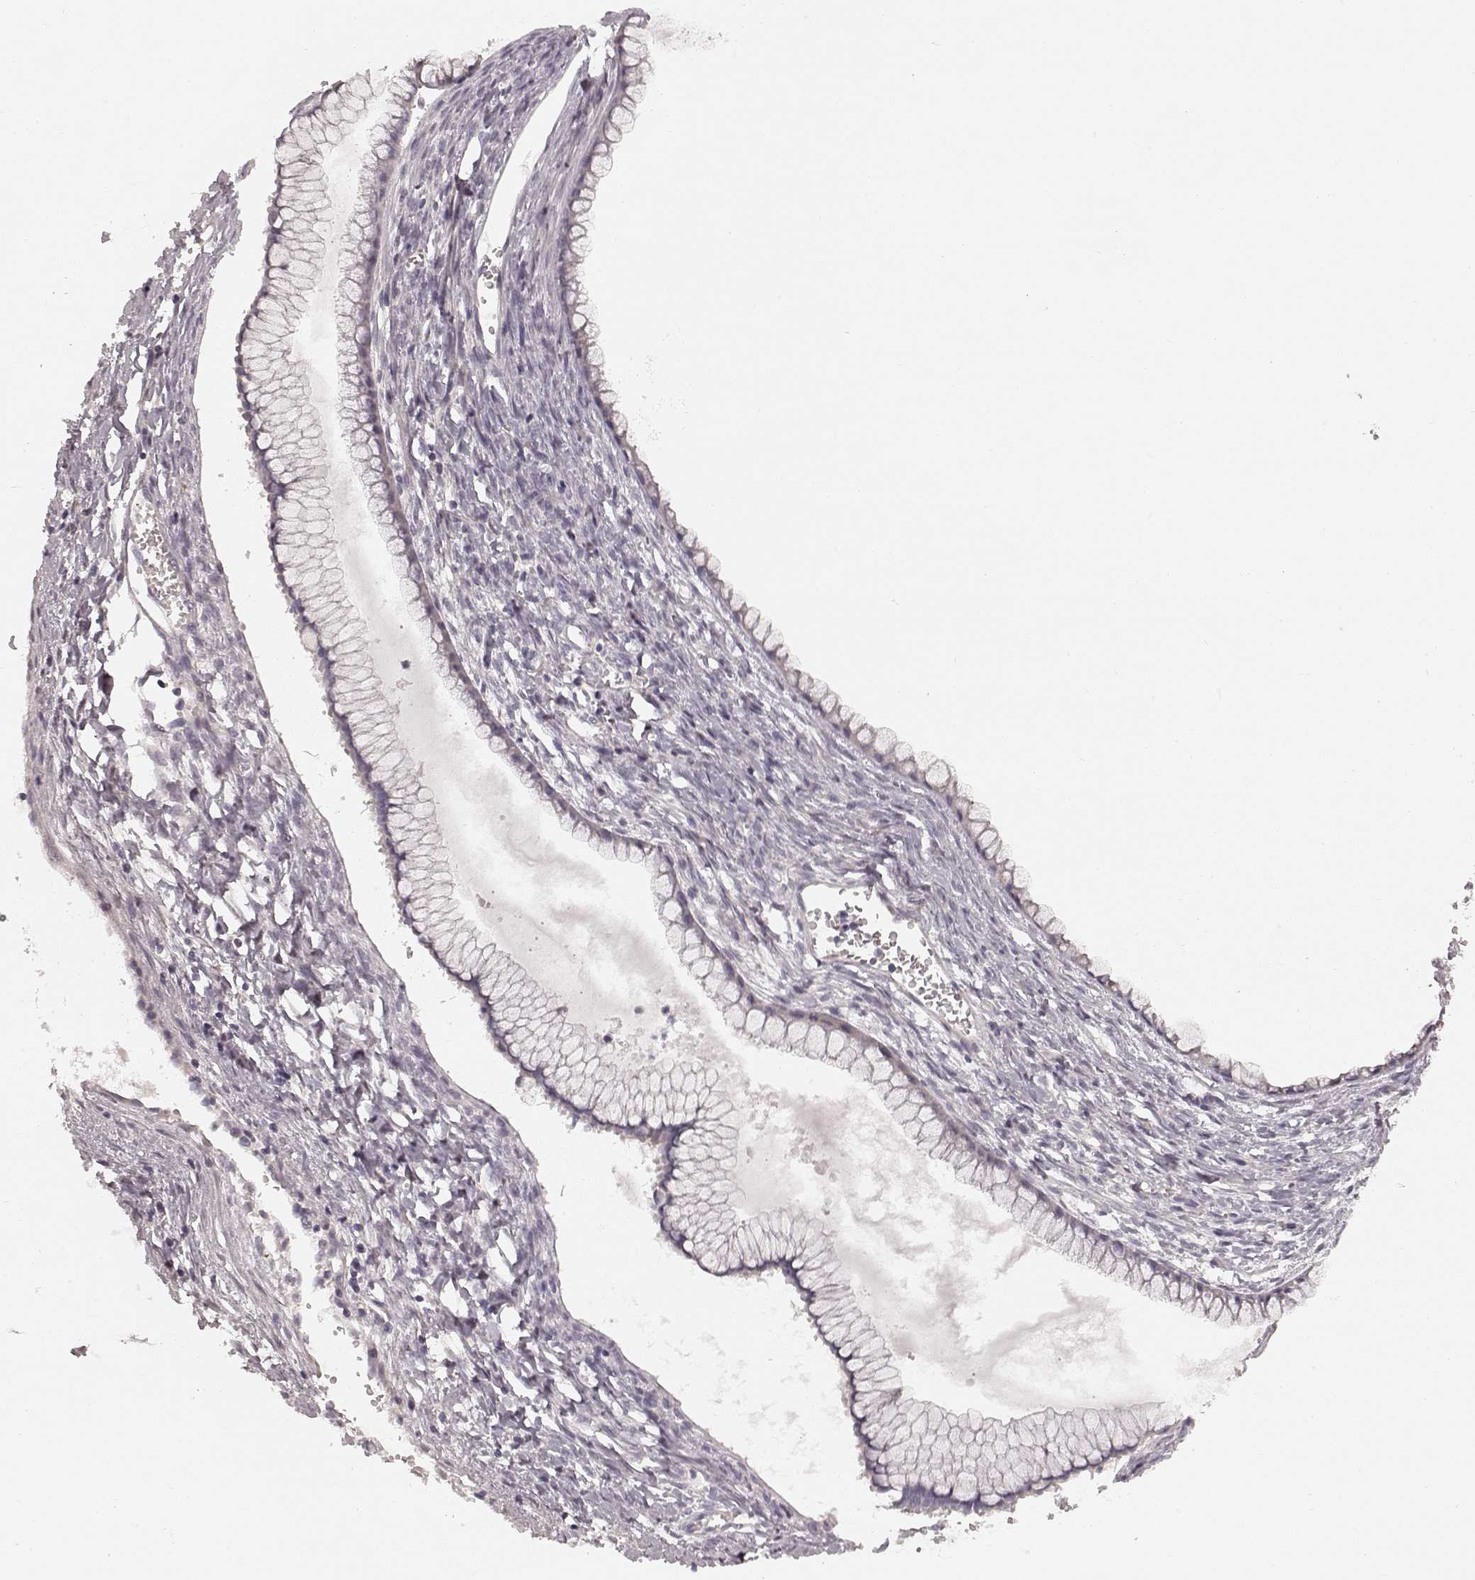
{"staining": {"intensity": "negative", "quantity": "none", "location": "none"}, "tissue": "ovarian cancer", "cell_type": "Tumor cells", "image_type": "cancer", "snomed": [{"axis": "morphology", "description": "Cystadenocarcinoma, mucinous, NOS"}, {"axis": "topography", "description": "Ovary"}], "caption": "This is a micrograph of IHC staining of ovarian mucinous cystadenocarcinoma, which shows no staining in tumor cells. (DAB (3,3'-diaminobenzidine) IHC visualized using brightfield microscopy, high magnification).", "gene": "KCNJ9", "patient": {"sex": "female", "age": 41}}